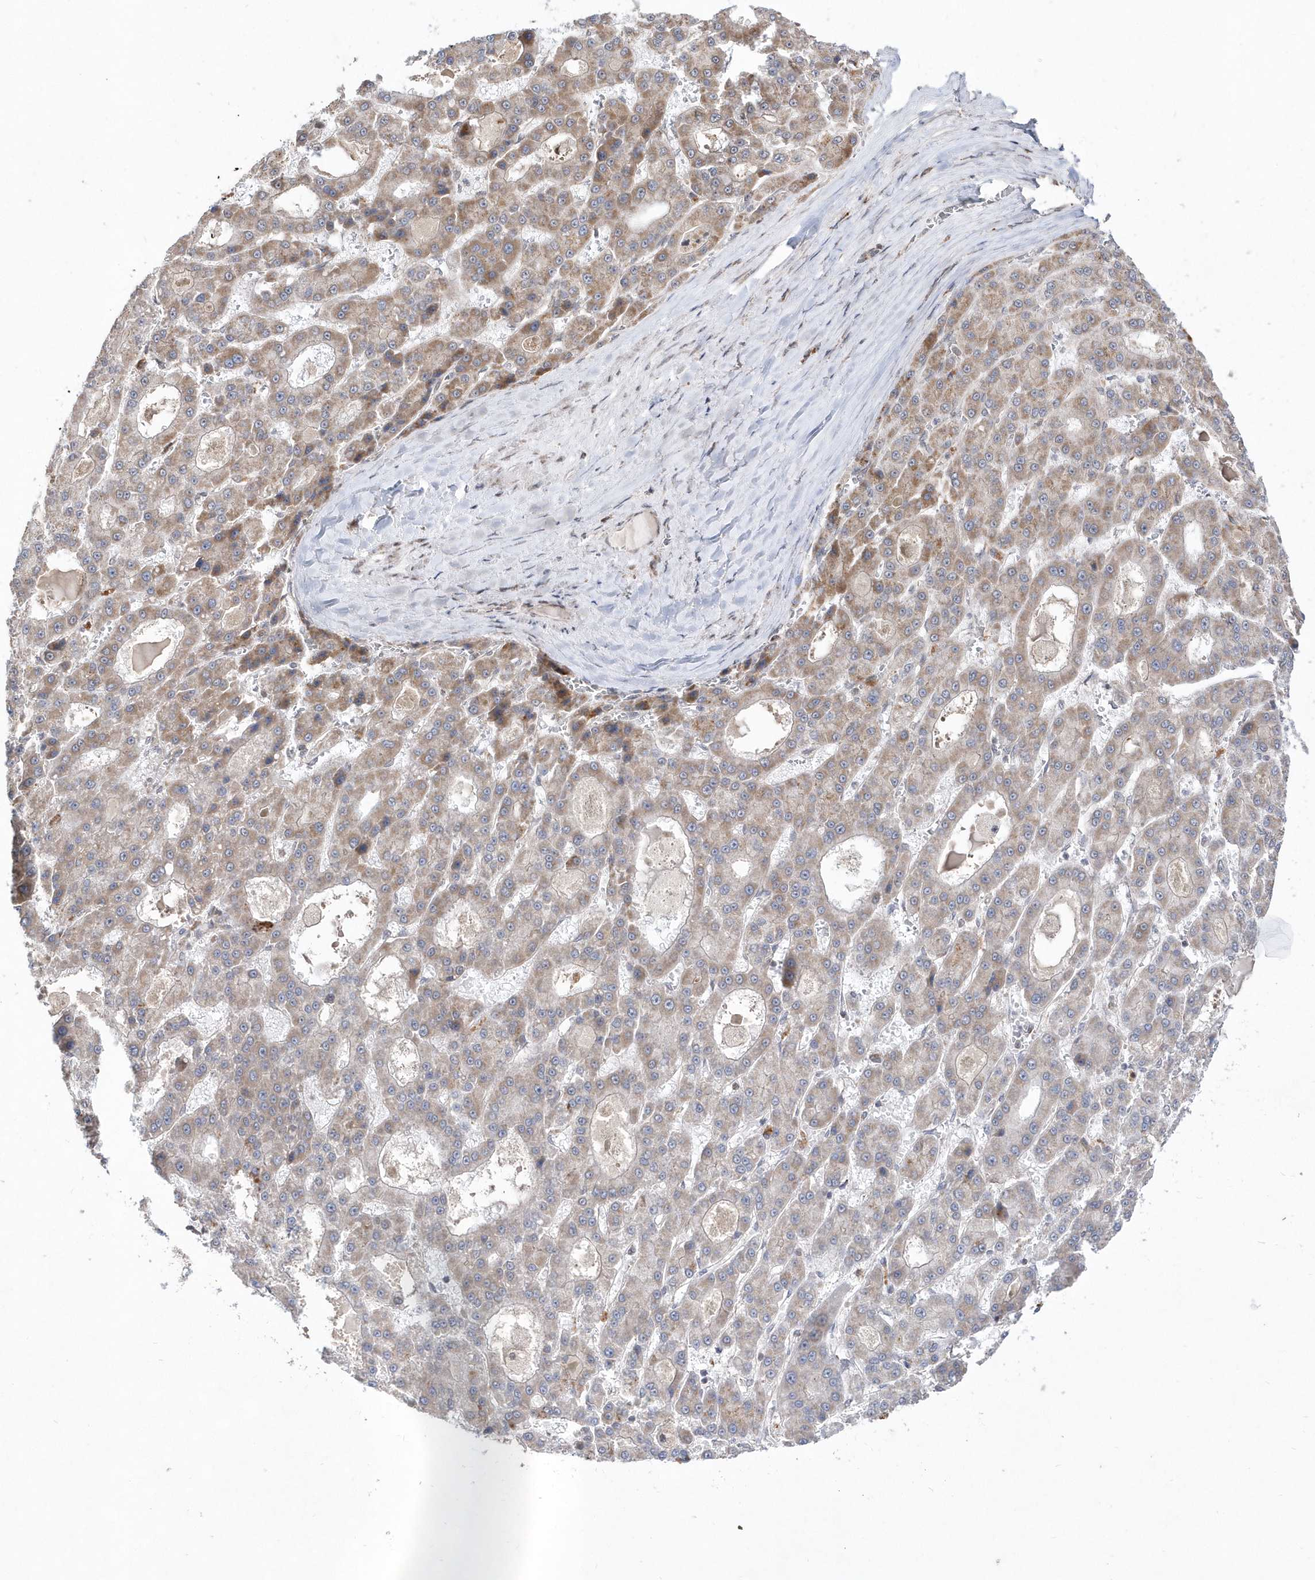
{"staining": {"intensity": "weak", "quantity": "25%-75%", "location": "cytoplasmic/membranous"}, "tissue": "liver cancer", "cell_type": "Tumor cells", "image_type": "cancer", "snomed": [{"axis": "morphology", "description": "Carcinoma, Hepatocellular, NOS"}, {"axis": "topography", "description": "Liver"}], "caption": "An image of human liver cancer (hepatocellular carcinoma) stained for a protein shows weak cytoplasmic/membranous brown staining in tumor cells. (Stains: DAB in brown, nuclei in blue, Microscopy: brightfield microscopy at high magnification).", "gene": "DALRD3", "patient": {"sex": "male", "age": 70}}